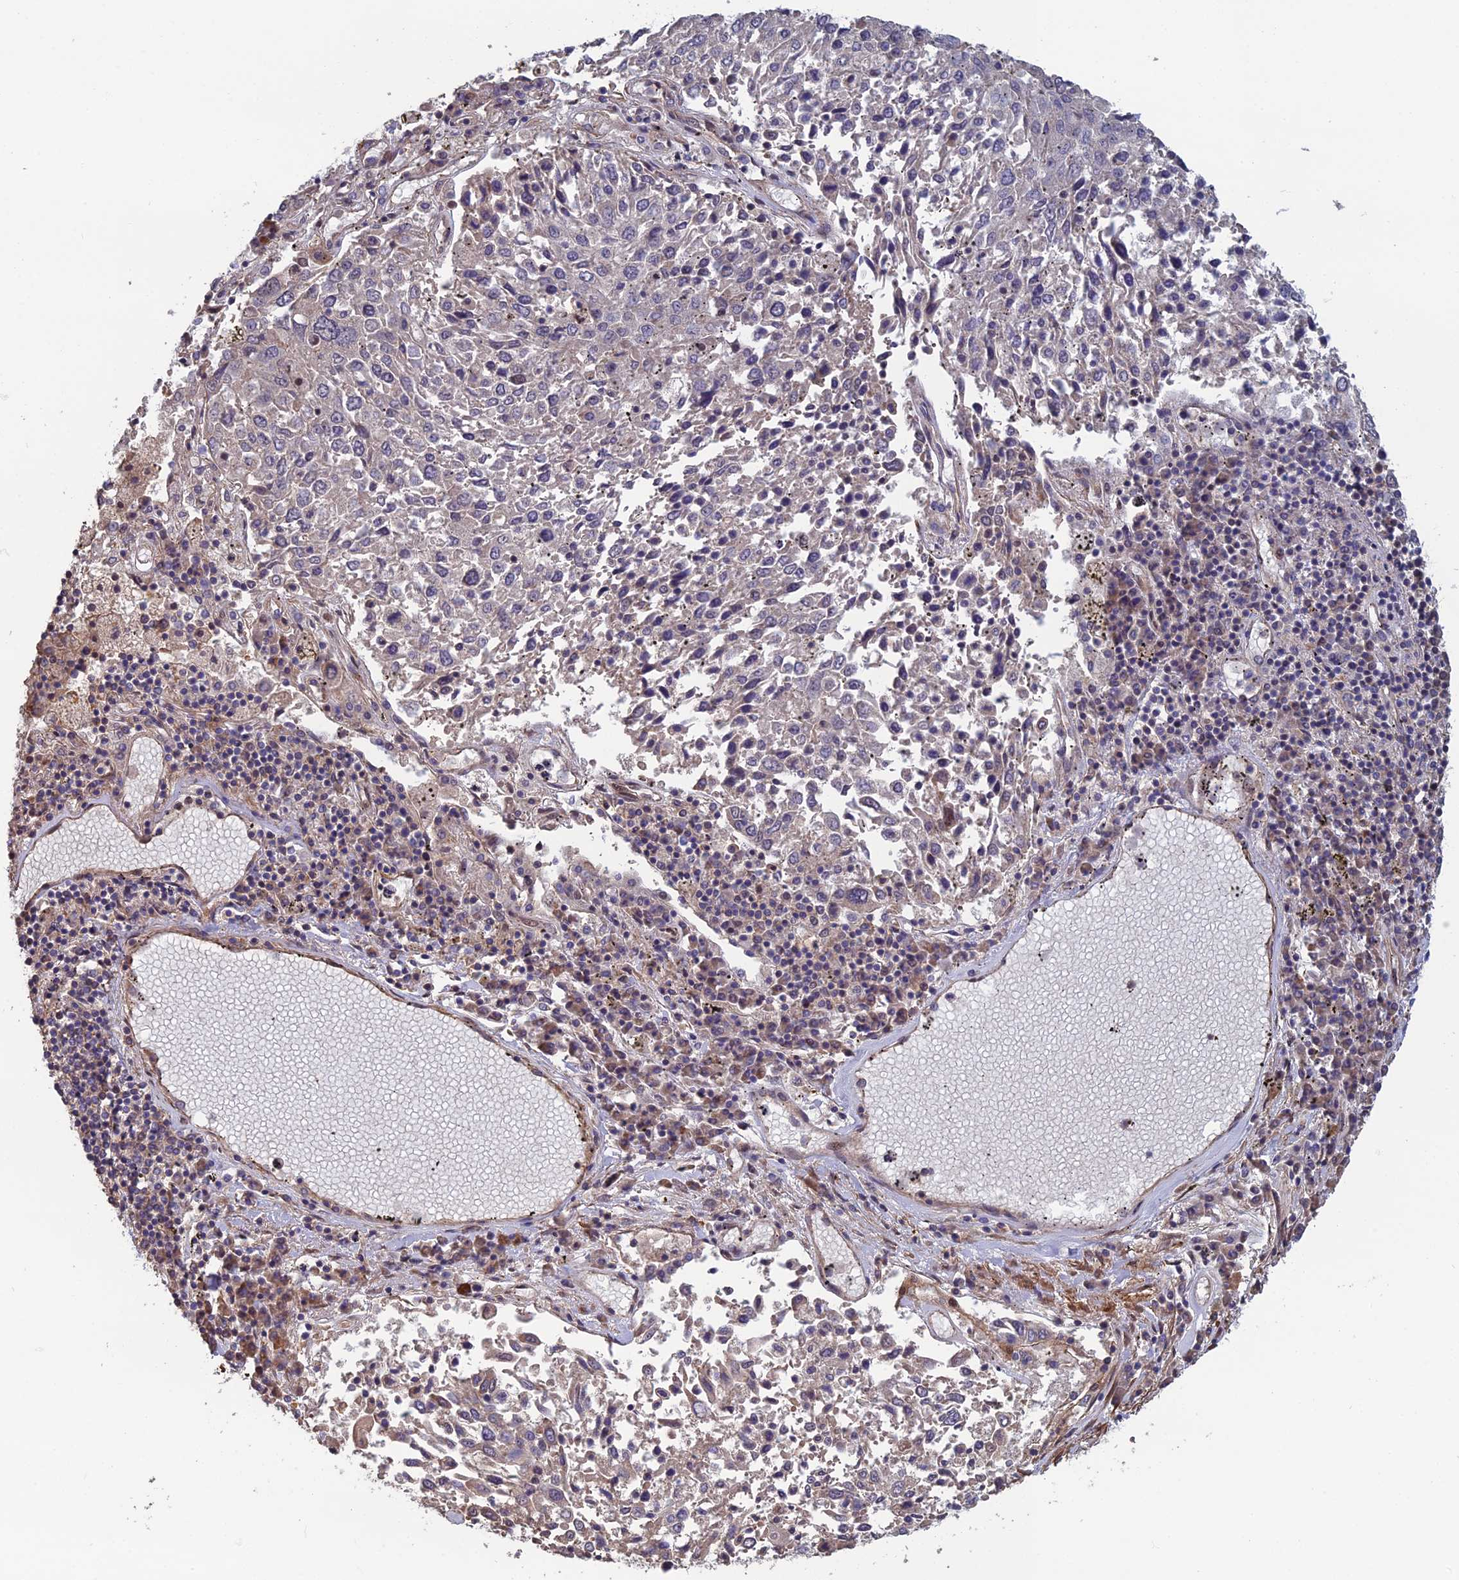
{"staining": {"intensity": "weak", "quantity": "<25%", "location": "cytoplasmic/membranous"}, "tissue": "lung cancer", "cell_type": "Tumor cells", "image_type": "cancer", "snomed": [{"axis": "morphology", "description": "Squamous cell carcinoma, NOS"}, {"axis": "topography", "description": "Lung"}], "caption": "The histopathology image shows no staining of tumor cells in lung squamous cell carcinoma.", "gene": "CCDC183", "patient": {"sex": "male", "age": 65}}